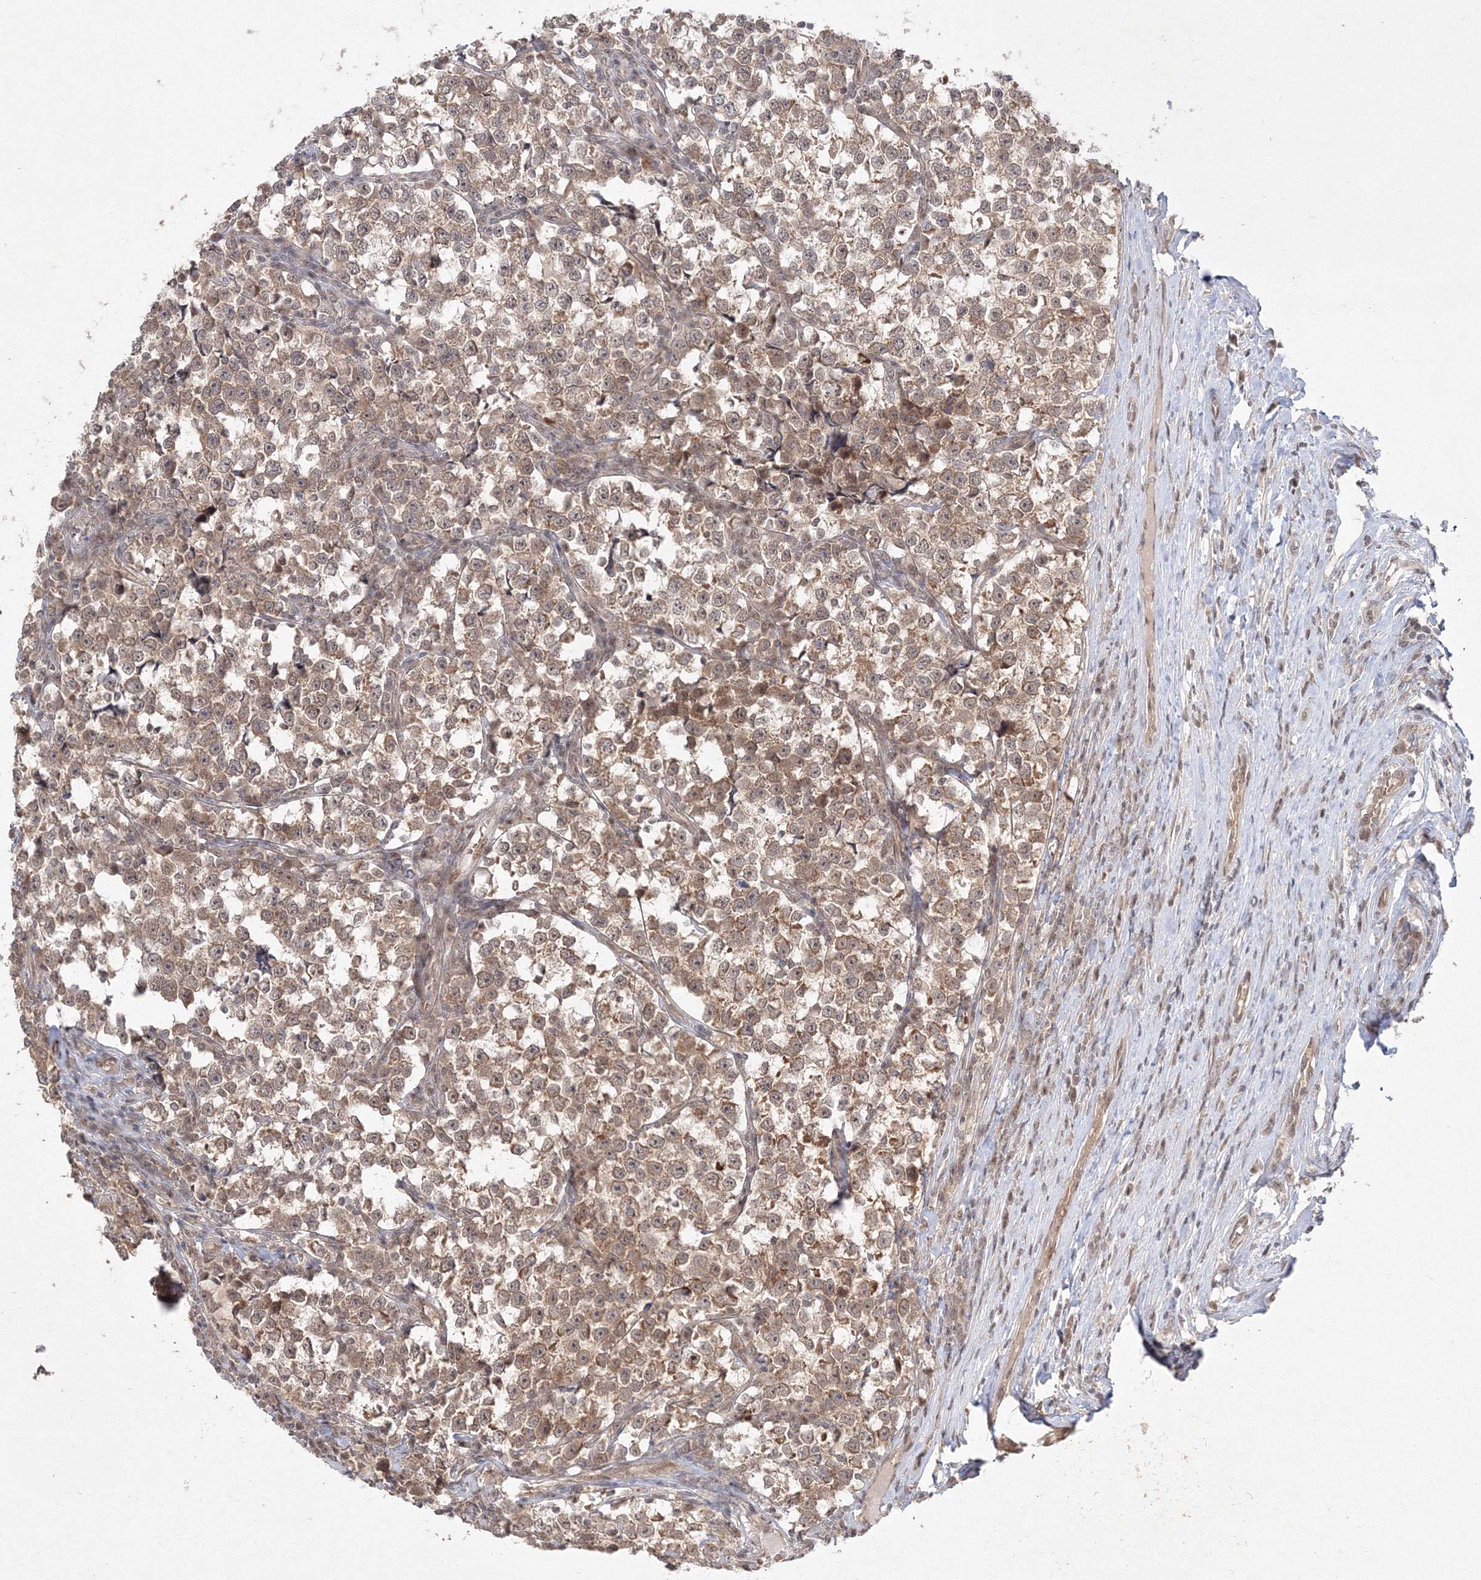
{"staining": {"intensity": "moderate", "quantity": ">75%", "location": "cytoplasmic/membranous"}, "tissue": "testis cancer", "cell_type": "Tumor cells", "image_type": "cancer", "snomed": [{"axis": "morphology", "description": "Normal tissue, NOS"}, {"axis": "morphology", "description": "Seminoma, NOS"}, {"axis": "topography", "description": "Testis"}], "caption": "This histopathology image exhibits immunohistochemistry staining of human seminoma (testis), with medium moderate cytoplasmic/membranous staining in about >75% of tumor cells.", "gene": "COPS4", "patient": {"sex": "male", "age": 43}}